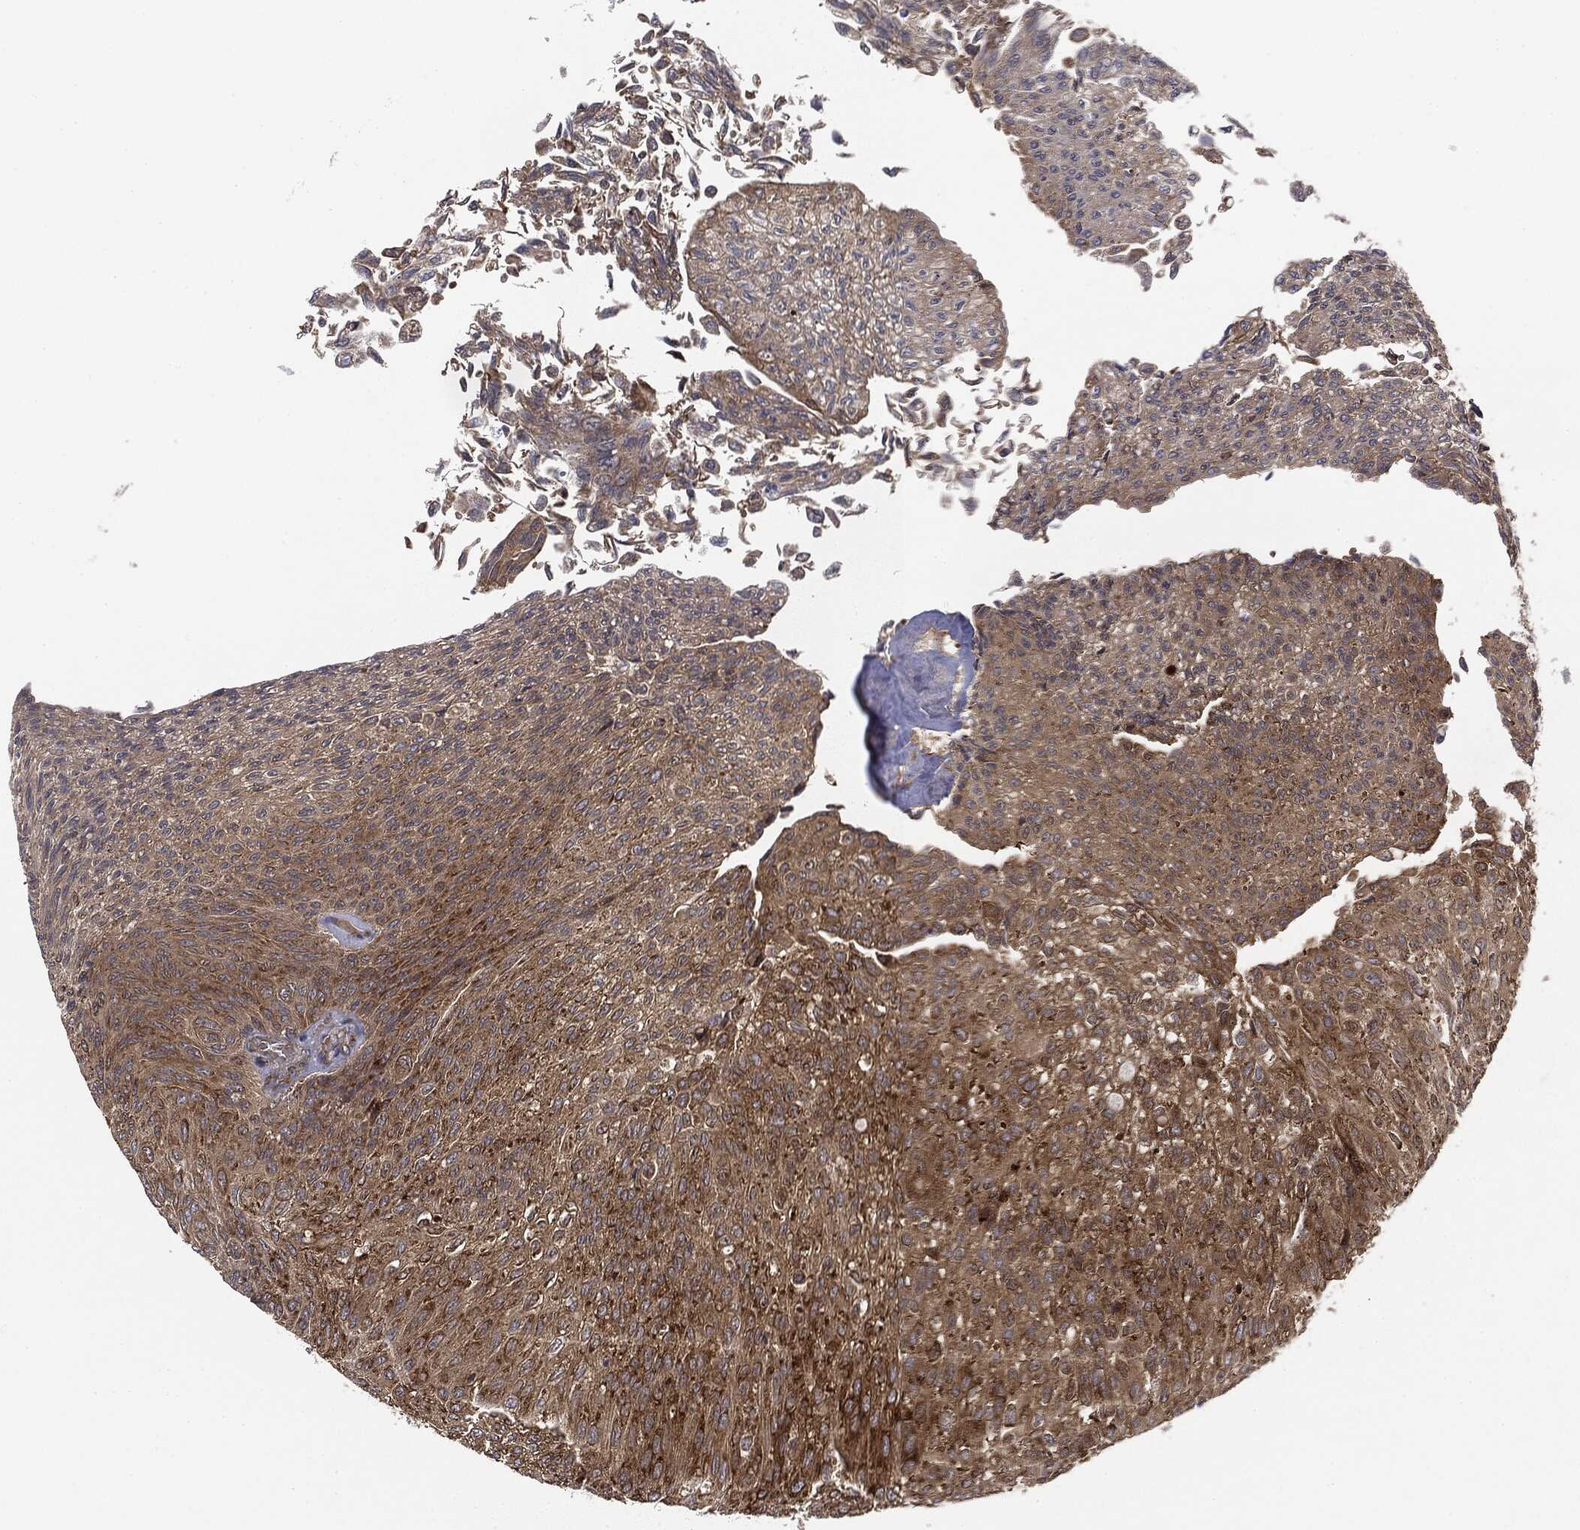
{"staining": {"intensity": "moderate", "quantity": ">75%", "location": "cytoplasmic/membranous"}, "tissue": "urothelial cancer", "cell_type": "Tumor cells", "image_type": "cancer", "snomed": [{"axis": "morphology", "description": "Urothelial carcinoma, Low grade"}, {"axis": "topography", "description": "Ureter, NOS"}, {"axis": "topography", "description": "Urinary bladder"}], "caption": "Immunohistochemical staining of human urothelial carcinoma (low-grade) demonstrates medium levels of moderate cytoplasmic/membranous protein expression in about >75% of tumor cells. The staining was performed using DAB to visualize the protein expression in brown, while the nuclei were stained in blue with hematoxylin (Magnification: 20x).", "gene": "EIF2AK2", "patient": {"sex": "male", "age": 78}}